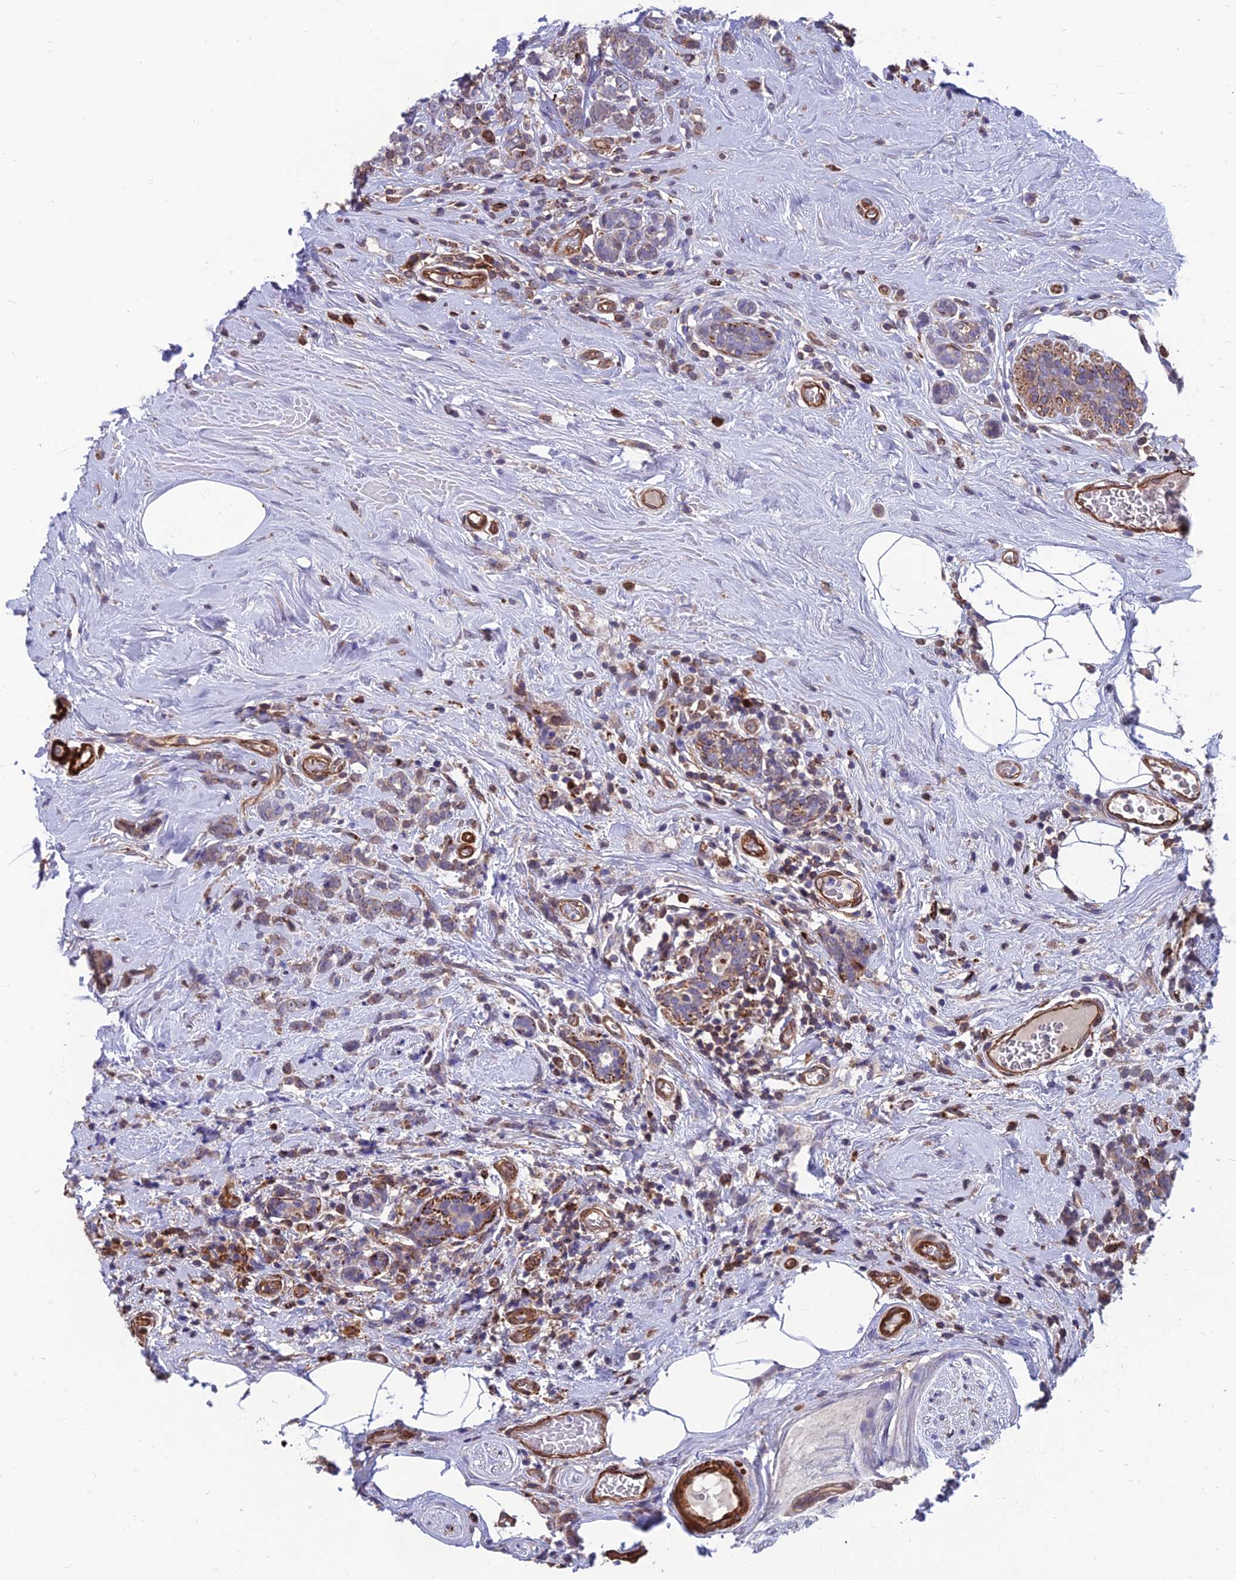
{"staining": {"intensity": "moderate", "quantity": ">75%", "location": "cytoplasmic/membranous"}, "tissue": "breast cancer", "cell_type": "Tumor cells", "image_type": "cancer", "snomed": [{"axis": "morphology", "description": "Lobular carcinoma"}, {"axis": "topography", "description": "Breast"}], "caption": "Protein expression analysis of human breast cancer (lobular carcinoma) reveals moderate cytoplasmic/membranous positivity in about >75% of tumor cells. (DAB IHC with brightfield microscopy, high magnification).", "gene": "RTN4RL1", "patient": {"sex": "female", "age": 58}}